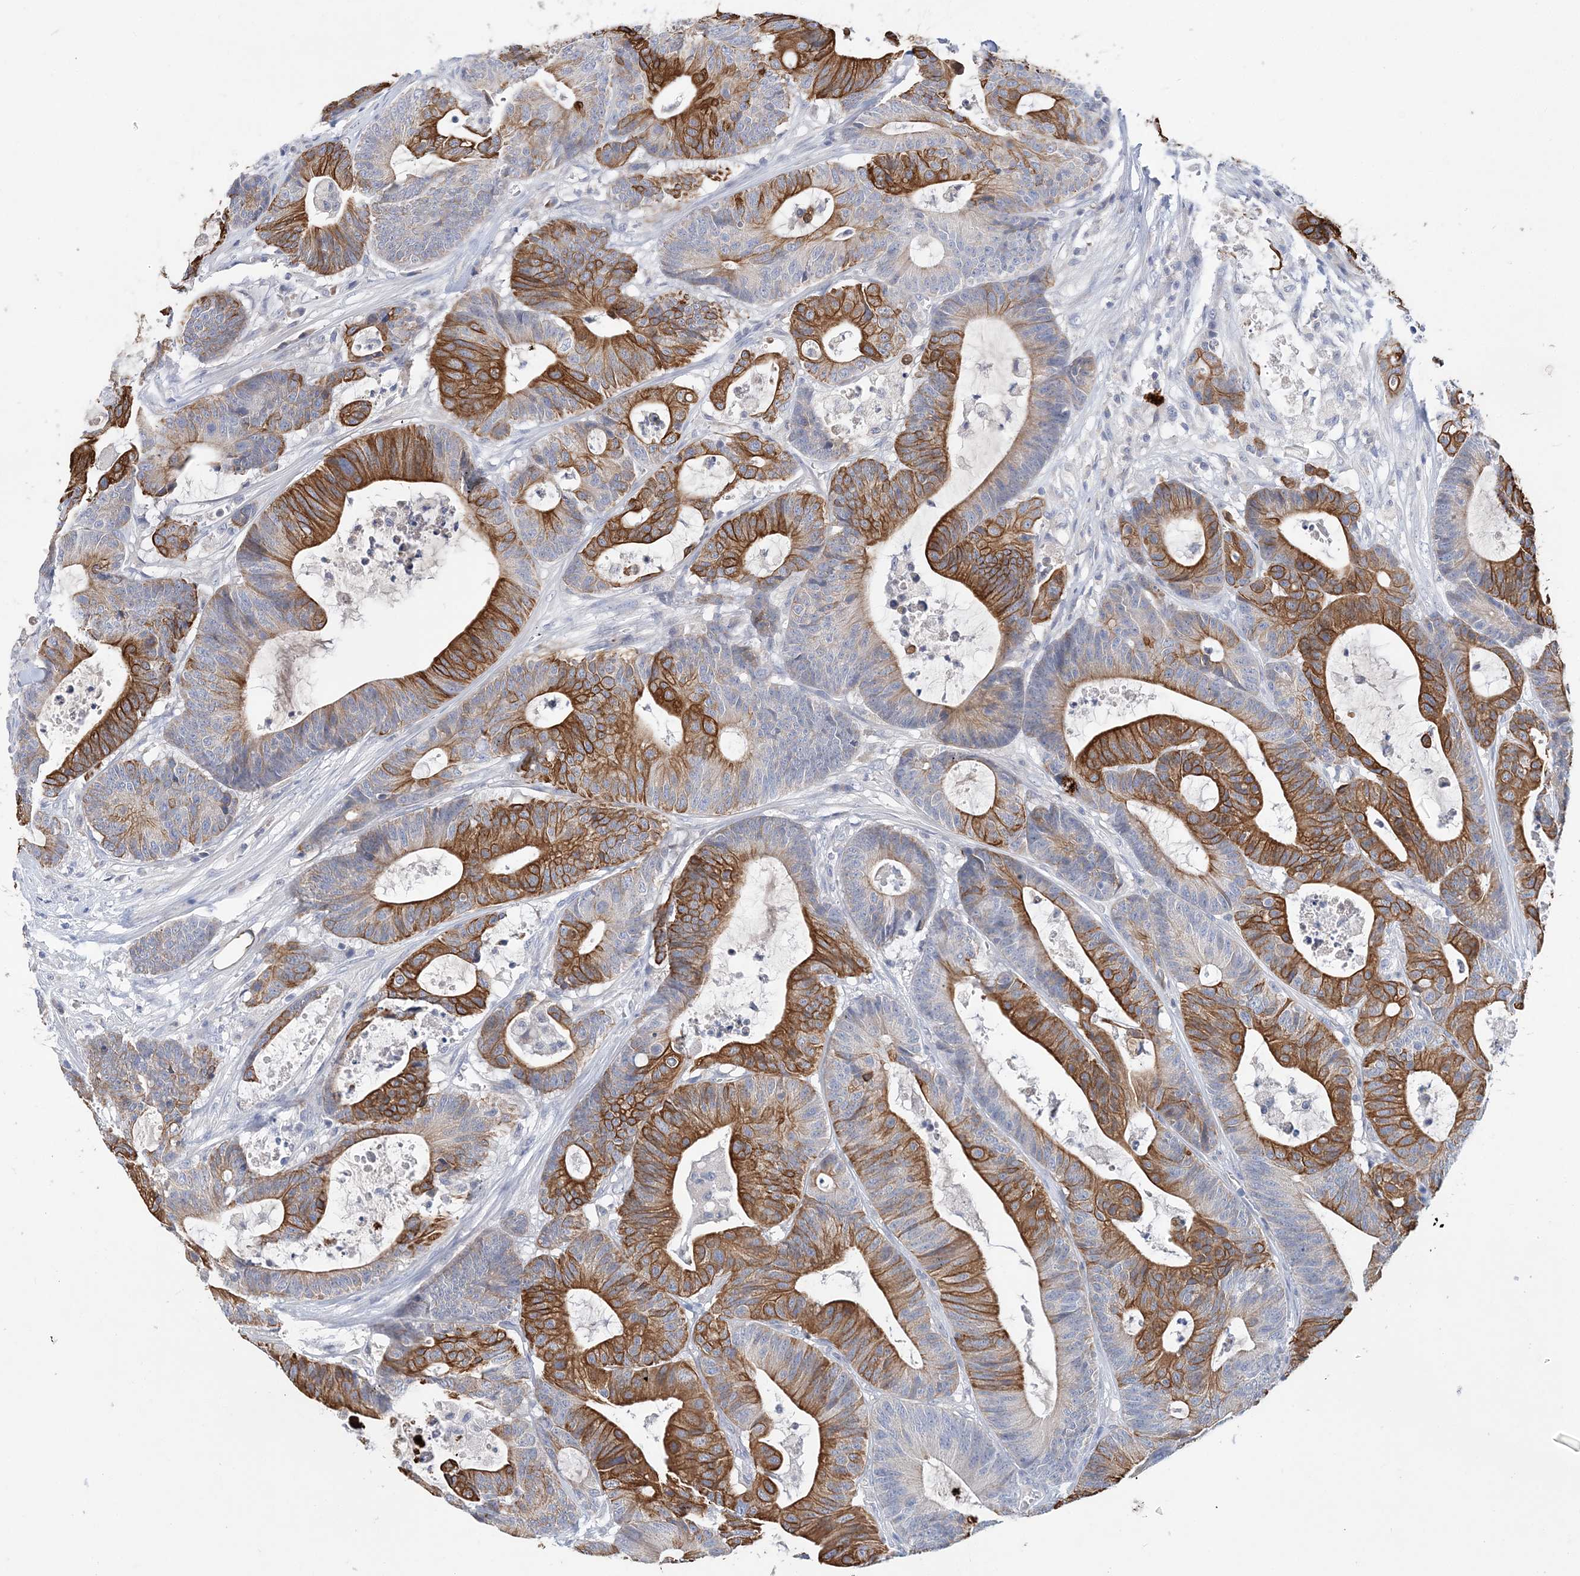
{"staining": {"intensity": "strong", "quantity": ">75%", "location": "cytoplasmic/membranous"}, "tissue": "colorectal cancer", "cell_type": "Tumor cells", "image_type": "cancer", "snomed": [{"axis": "morphology", "description": "Adenocarcinoma, NOS"}, {"axis": "topography", "description": "Colon"}], "caption": "IHC micrograph of neoplastic tissue: human colorectal cancer stained using immunohistochemistry reveals high levels of strong protein expression localized specifically in the cytoplasmic/membranous of tumor cells, appearing as a cytoplasmic/membranous brown color.", "gene": "LRRIQ4", "patient": {"sex": "female", "age": 84}}